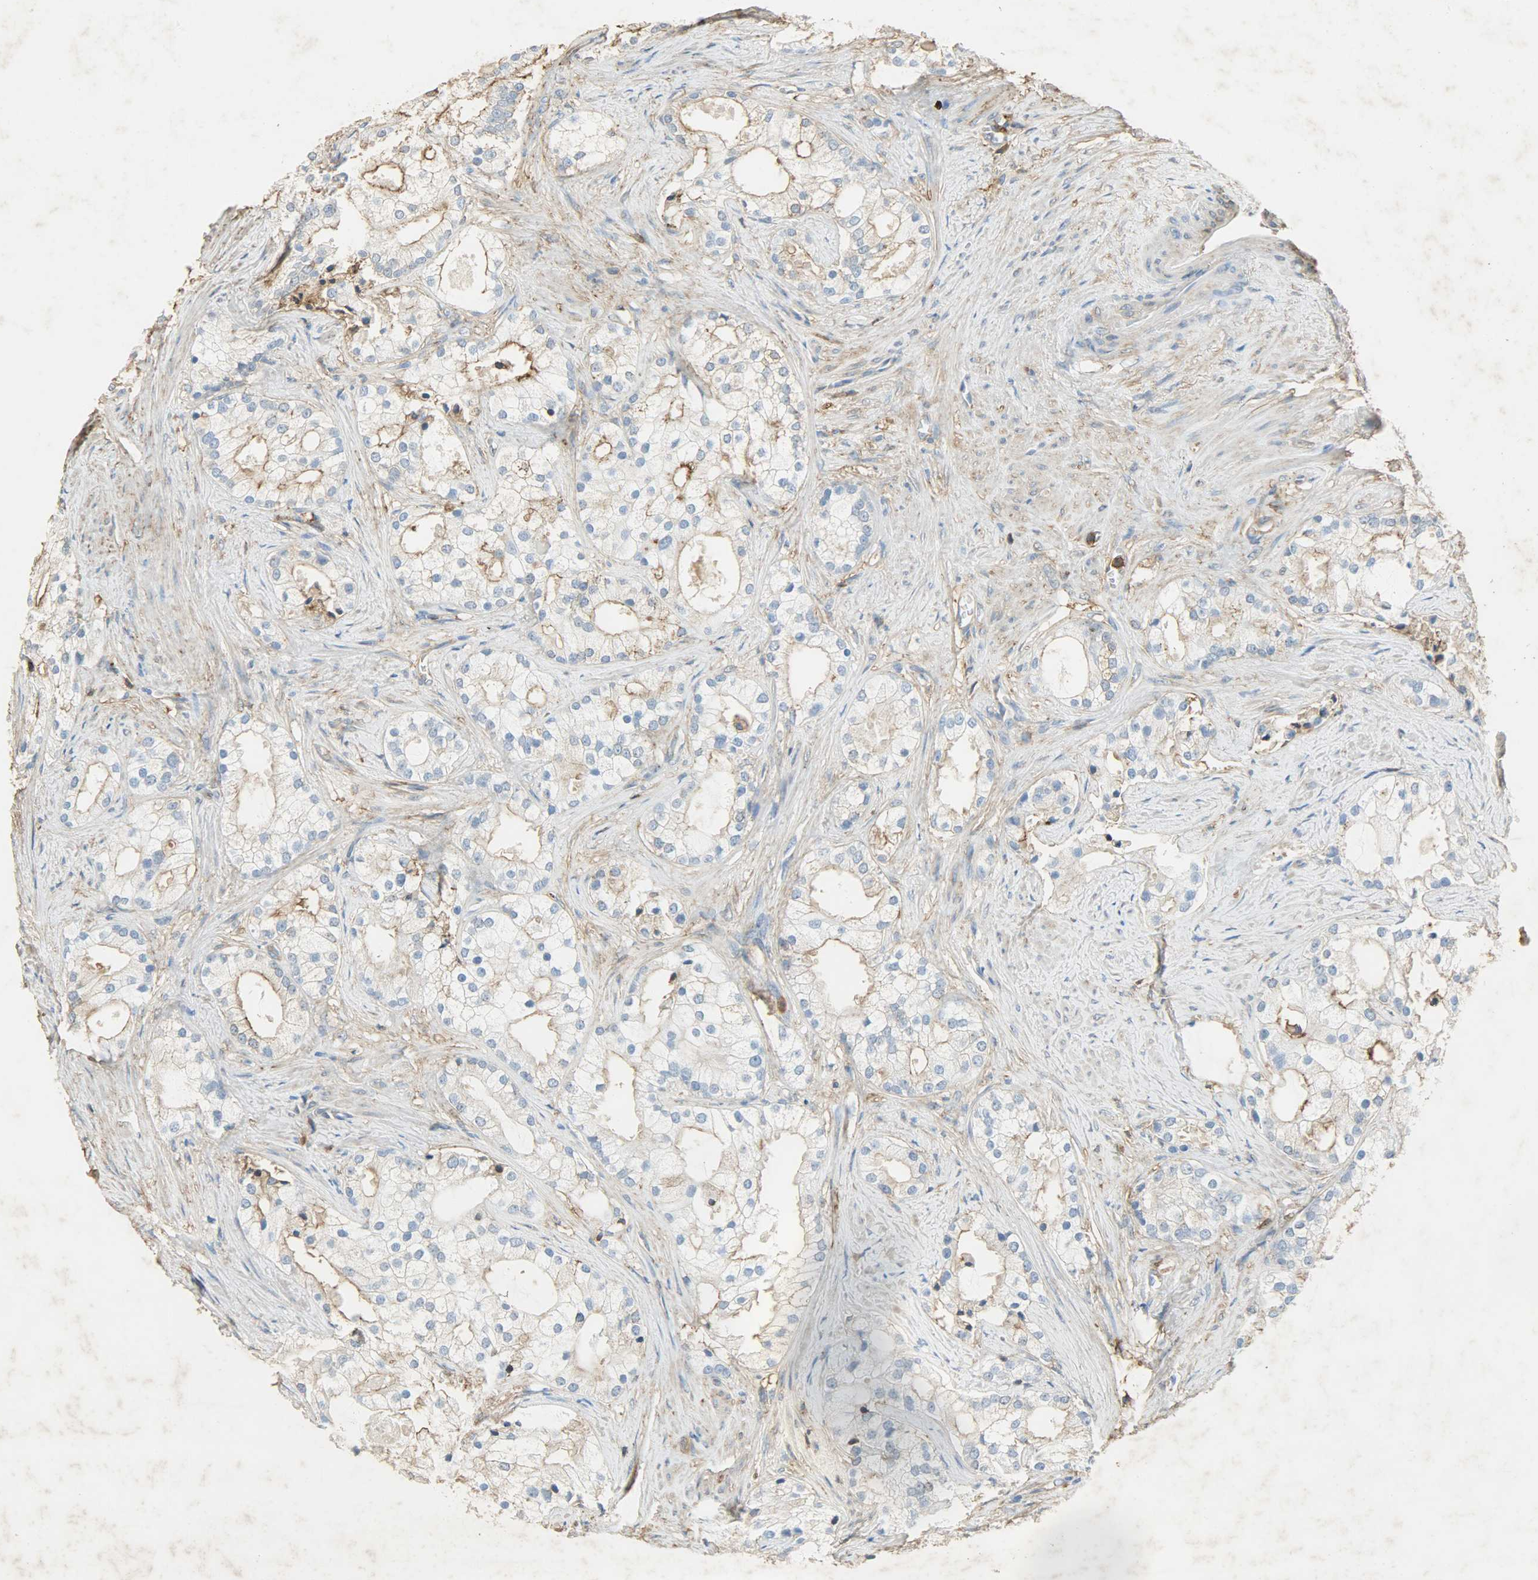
{"staining": {"intensity": "moderate", "quantity": "<25%", "location": "cytoplasmic/membranous"}, "tissue": "prostate cancer", "cell_type": "Tumor cells", "image_type": "cancer", "snomed": [{"axis": "morphology", "description": "Adenocarcinoma, Low grade"}, {"axis": "topography", "description": "Prostate"}], "caption": "Prostate cancer tissue demonstrates moderate cytoplasmic/membranous positivity in about <25% of tumor cells The staining is performed using DAB brown chromogen to label protein expression. The nuclei are counter-stained blue using hematoxylin.", "gene": "ANXA6", "patient": {"sex": "male", "age": 58}}